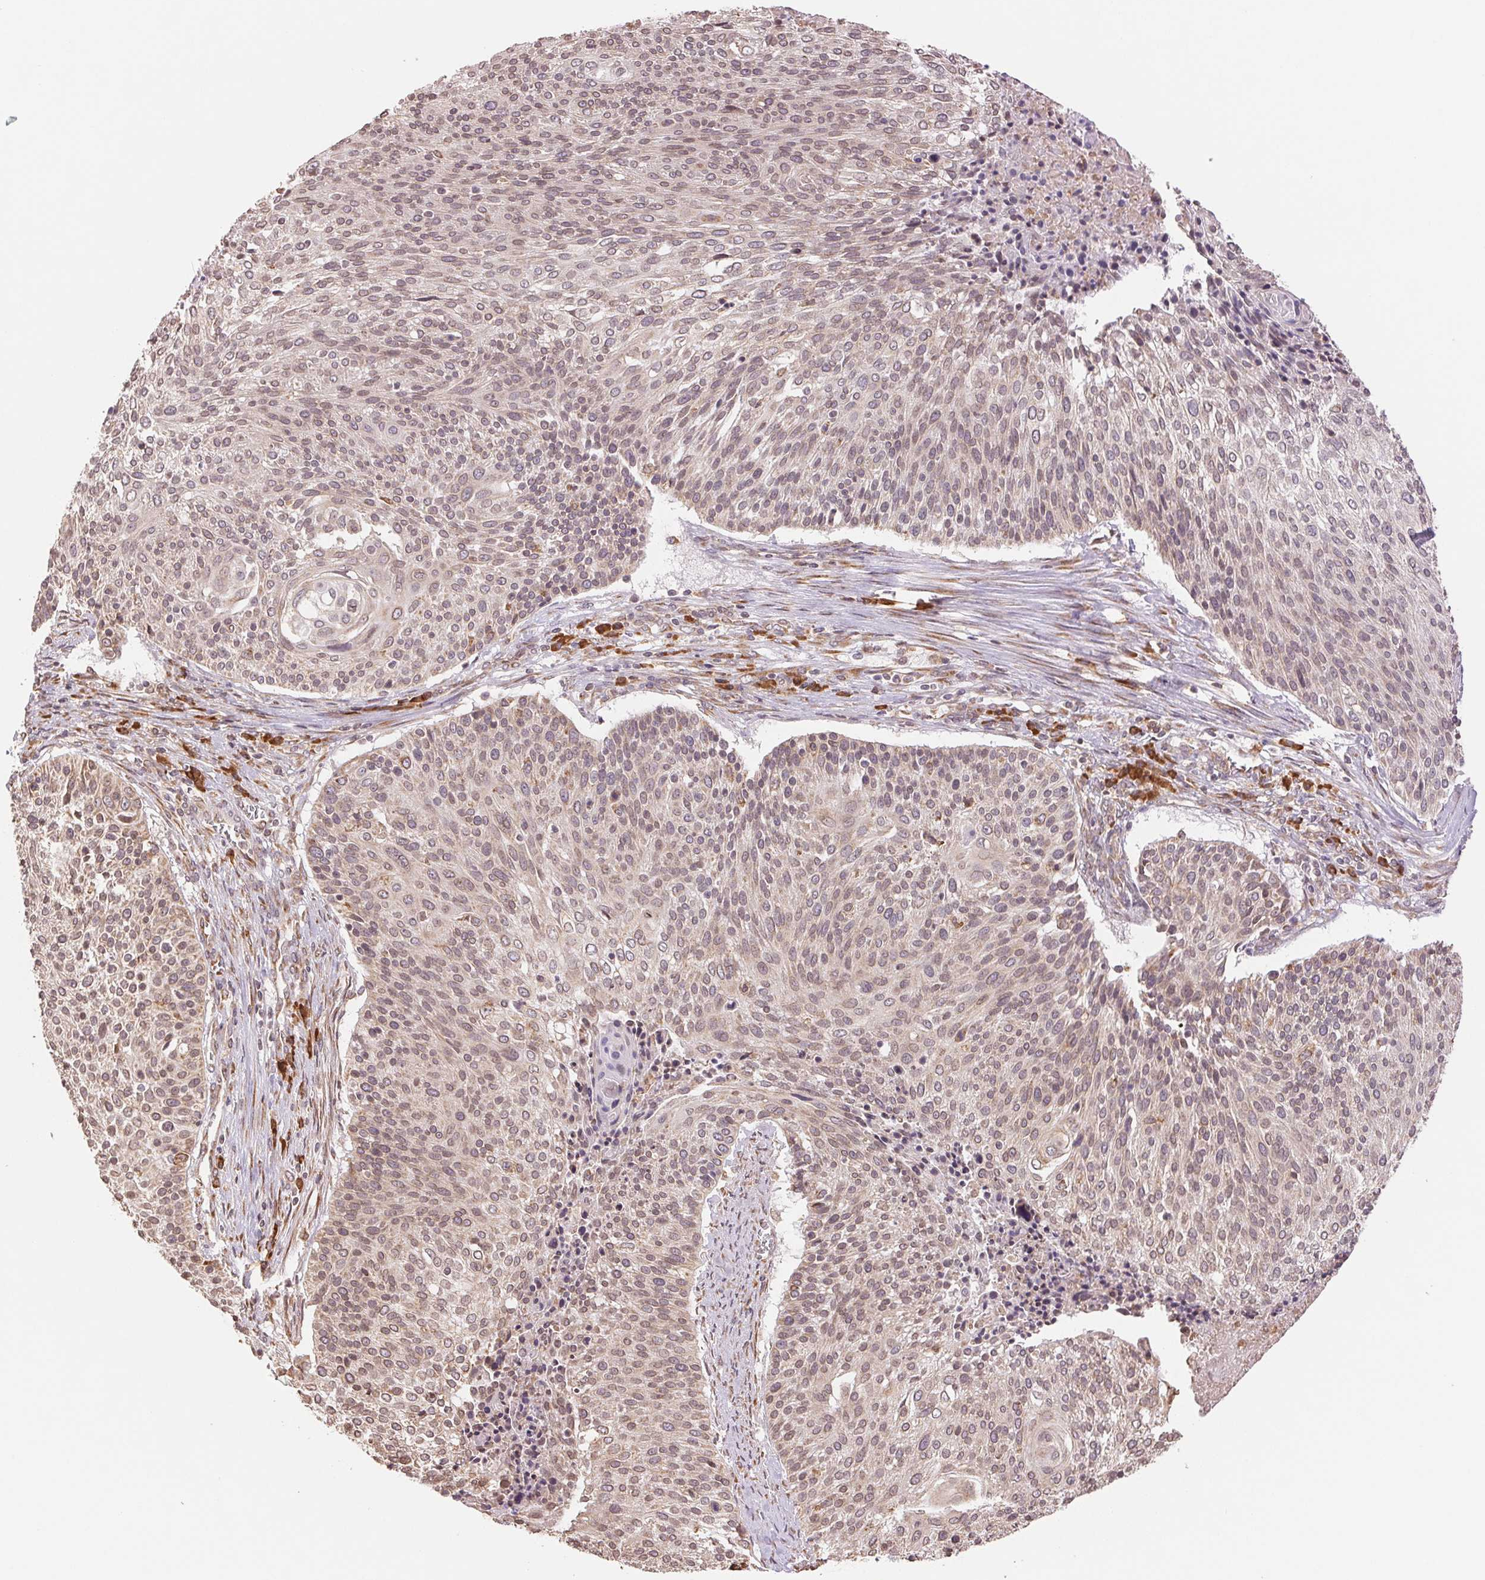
{"staining": {"intensity": "weak", "quantity": ">75%", "location": "cytoplasmic/membranous"}, "tissue": "cervical cancer", "cell_type": "Tumor cells", "image_type": "cancer", "snomed": [{"axis": "morphology", "description": "Squamous cell carcinoma, NOS"}, {"axis": "topography", "description": "Cervix"}], "caption": "This image demonstrates immunohistochemistry (IHC) staining of human squamous cell carcinoma (cervical), with low weak cytoplasmic/membranous positivity in approximately >75% of tumor cells.", "gene": "RPN1", "patient": {"sex": "female", "age": 31}}